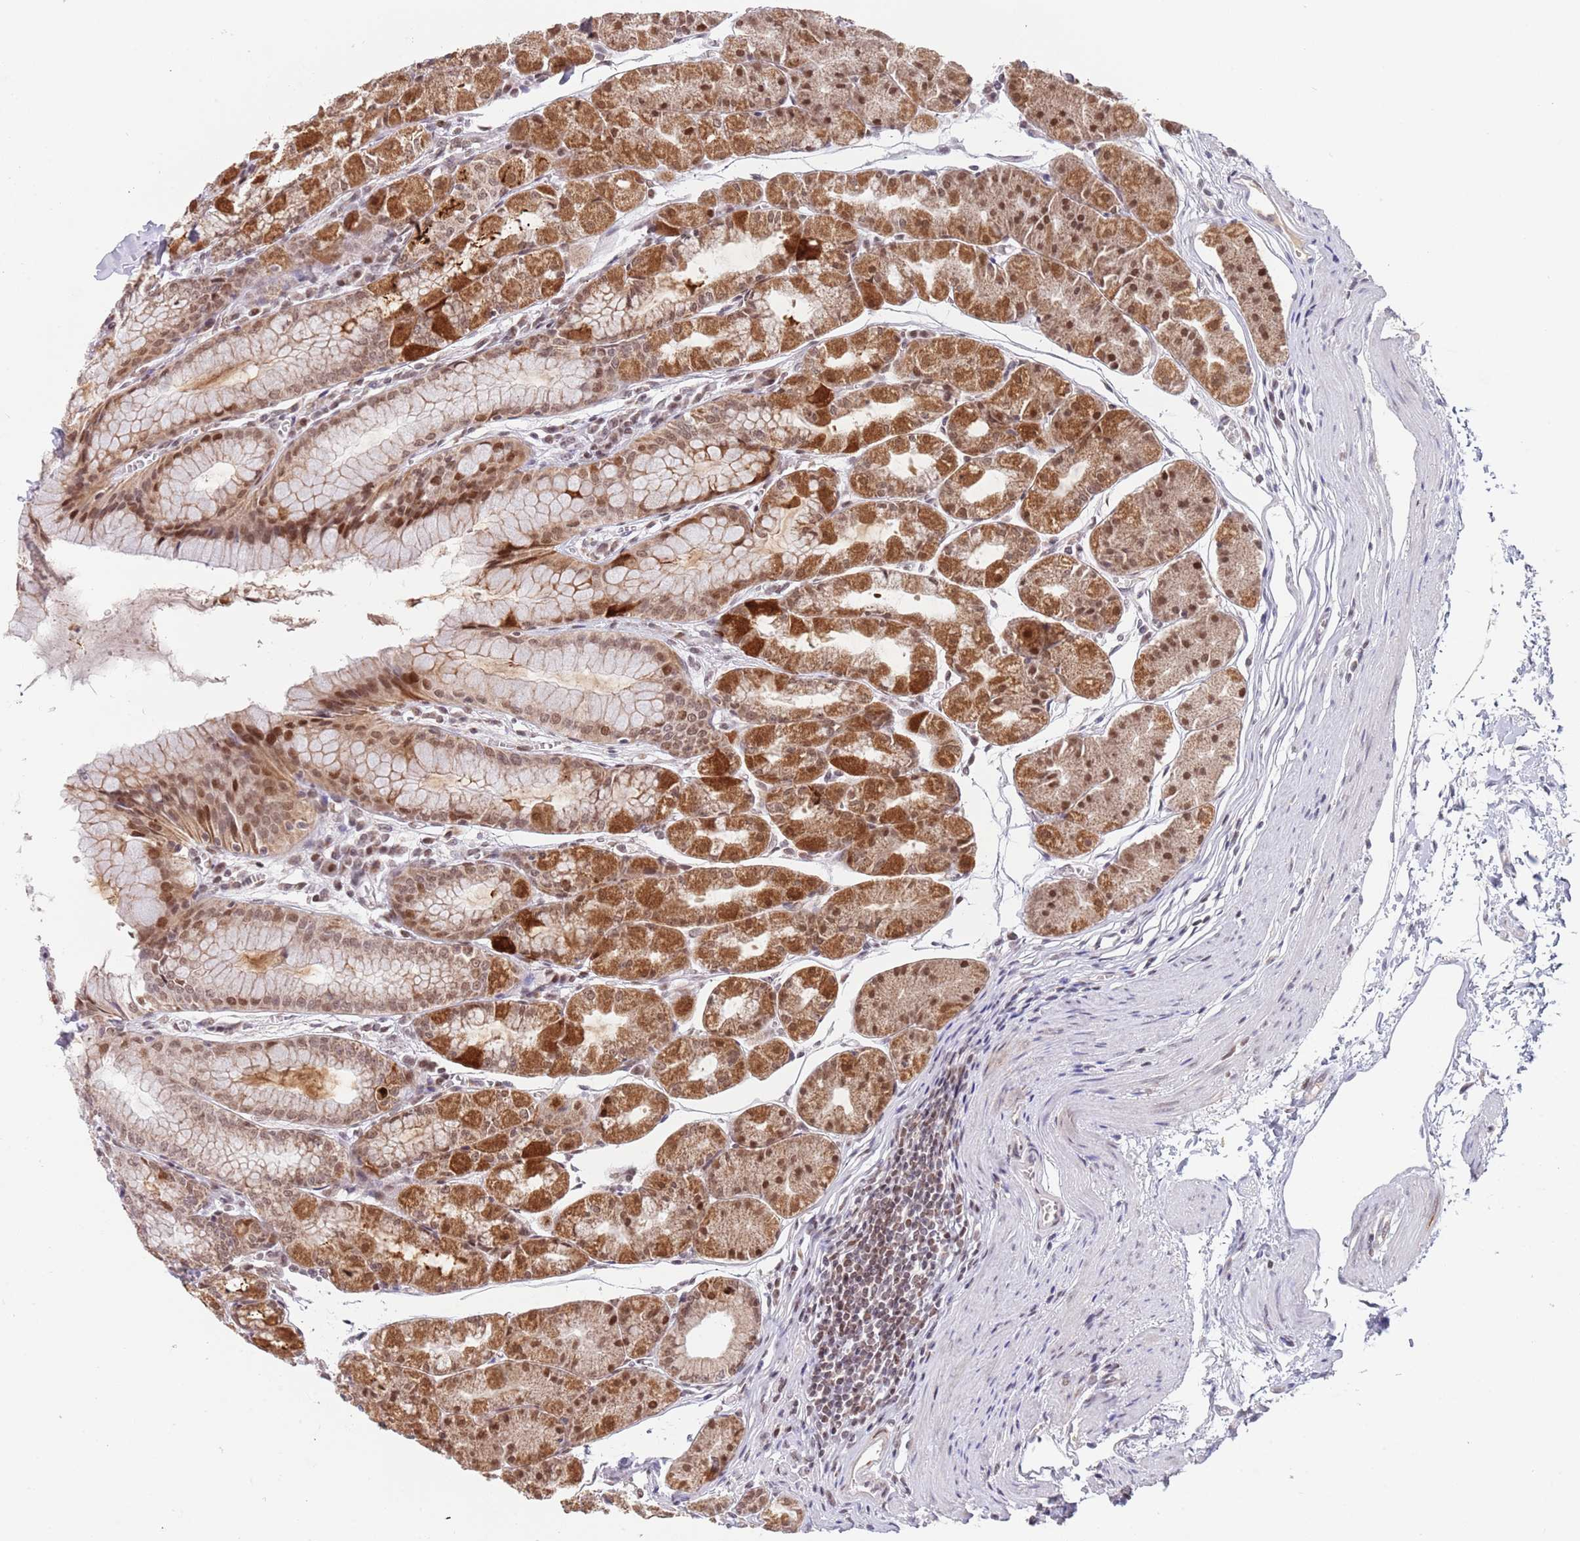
{"staining": {"intensity": "strong", "quantity": ">75%", "location": "cytoplasmic/membranous,nuclear"}, "tissue": "stomach", "cell_type": "Glandular cells", "image_type": "normal", "snomed": [{"axis": "morphology", "description": "Normal tissue, NOS"}, {"axis": "topography", "description": "Stomach"}], "caption": "Immunohistochemical staining of normal stomach reveals strong cytoplasmic/membranous,nuclear protein positivity in approximately >75% of glandular cells. The staining is performed using DAB brown chromogen to label protein expression. The nuclei are counter-stained blue using hematoxylin.", "gene": "TIMM13", "patient": {"sex": "male", "age": 55}}